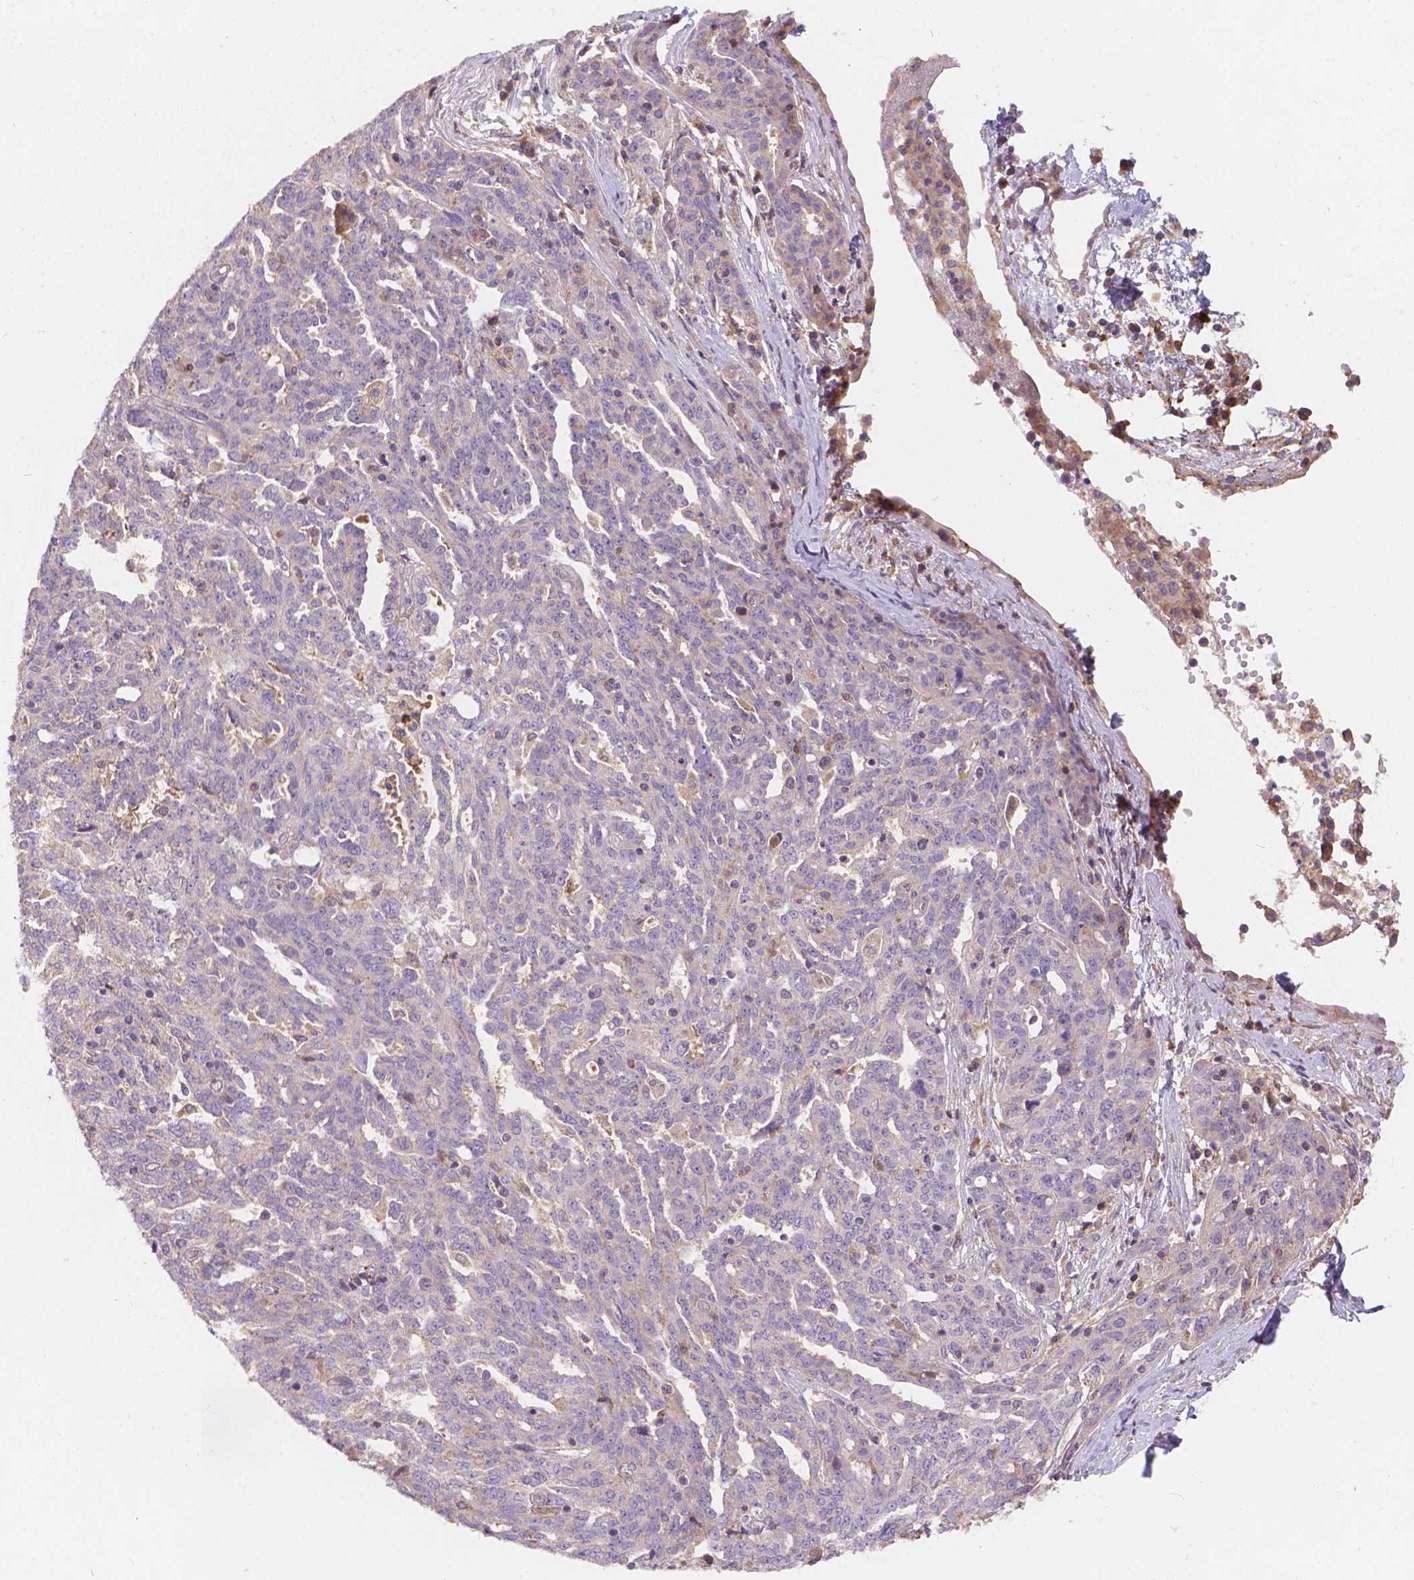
{"staining": {"intensity": "weak", "quantity": "<25%", "location": "cytoplasmic/membranous"}, "tissue": "ovarian cancer", "cell_type": "Tumor cells", "image_type": "cancer", "snomed": [{"axis": "morphology", "description": "Cystadenocarcinoma, serous, NOS"}, {"axis": "topography", "description": "Ovary"}], "caption": "This is an immunohistochemistry histopathology image of ovarian serous cystadenocarcinoma. There is no expression in tumor cells.", "gene": "CDK10", "patient": {"sex": "female", "age": 67}}